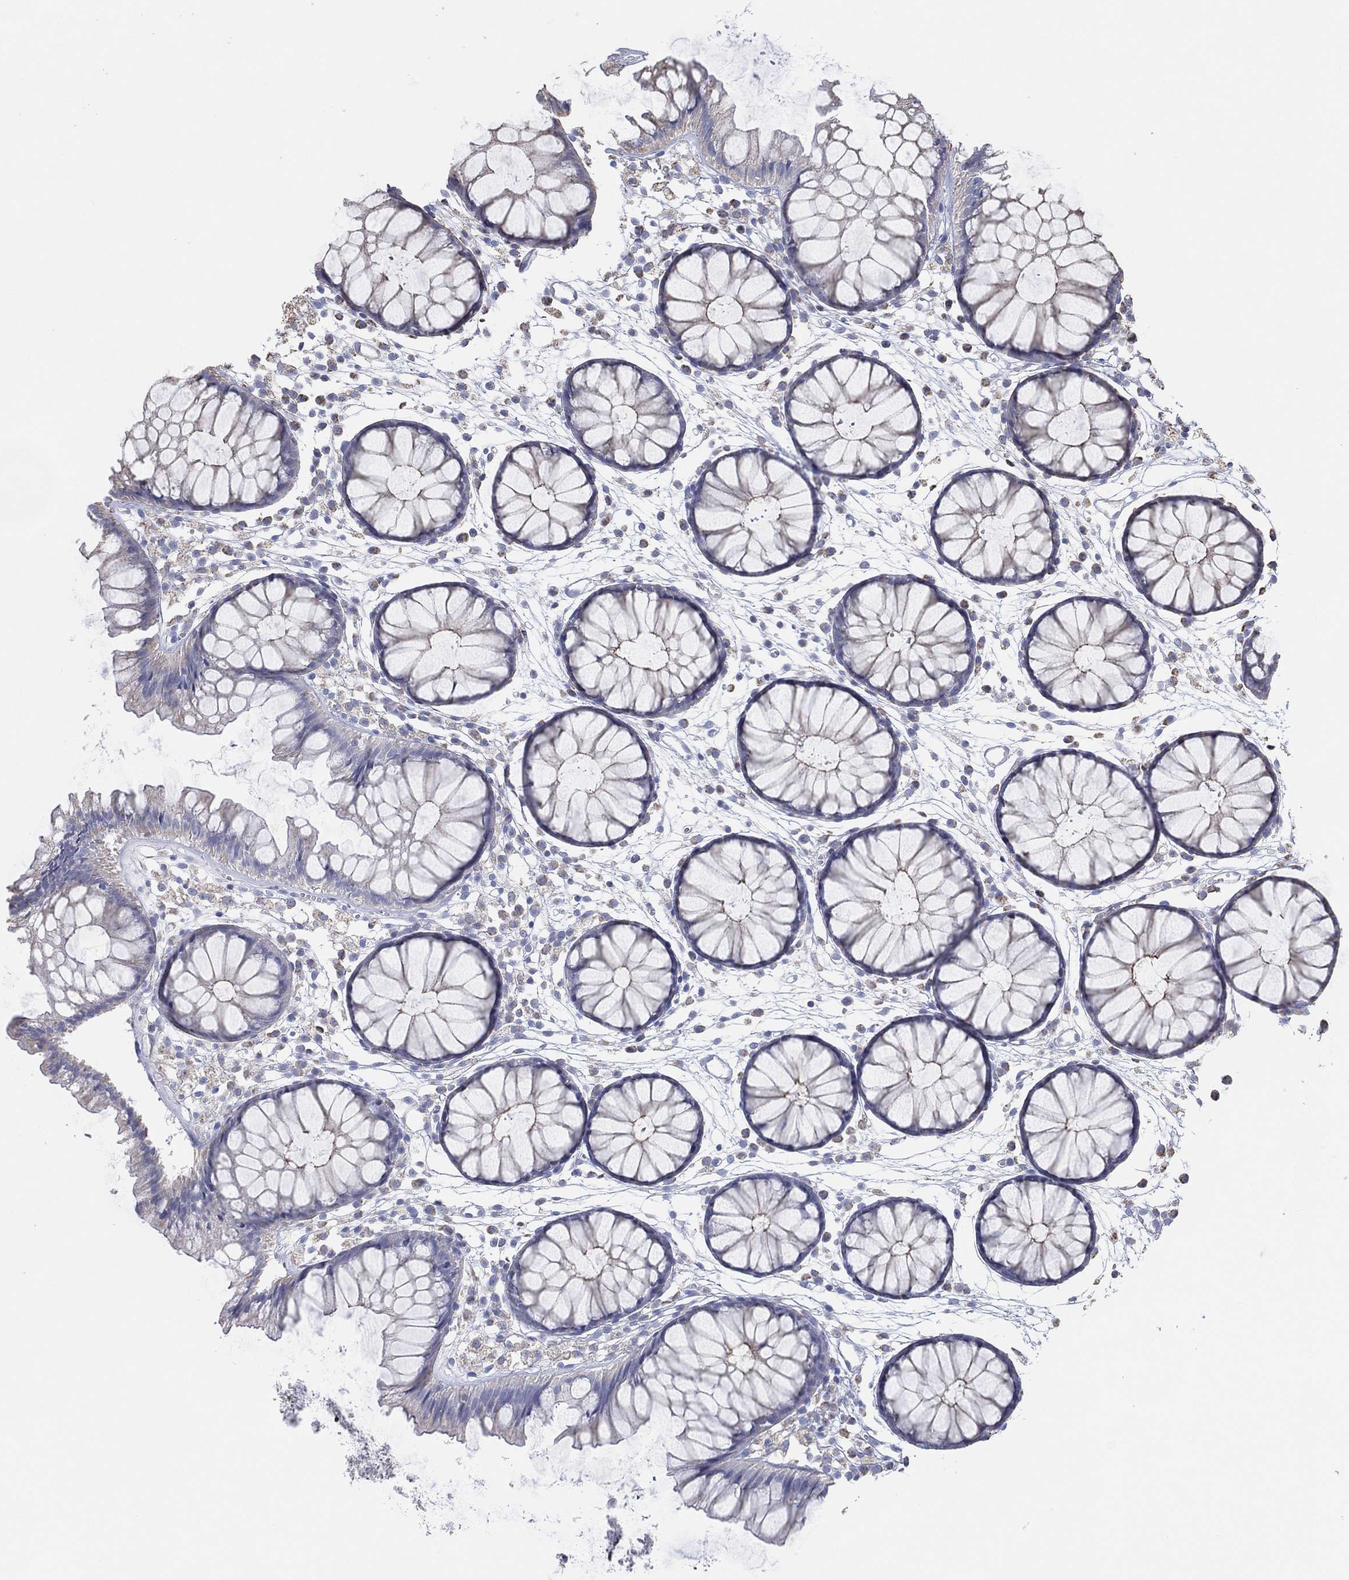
{"staining": {"intensity": "negative", "quantity": "none", "location": "none"}, "tissue": "colon", "cell_type": "Endothelial cells", "image_type": "normal", "snomed": [{"axis": "morphology", "description": "Normal tissue, NOS"}, {"axis": "morphology", "description": "Adenocarcinoma, NOS"}, {"axis": "topography", "description": "Colon"}], "caption": "Endothelial cells show no significant positivity in normal colon. (IHC, brightfield microscopy, high magnification).", "gene": "CFTR", "patient": {"sex": "male", "age": 65}}